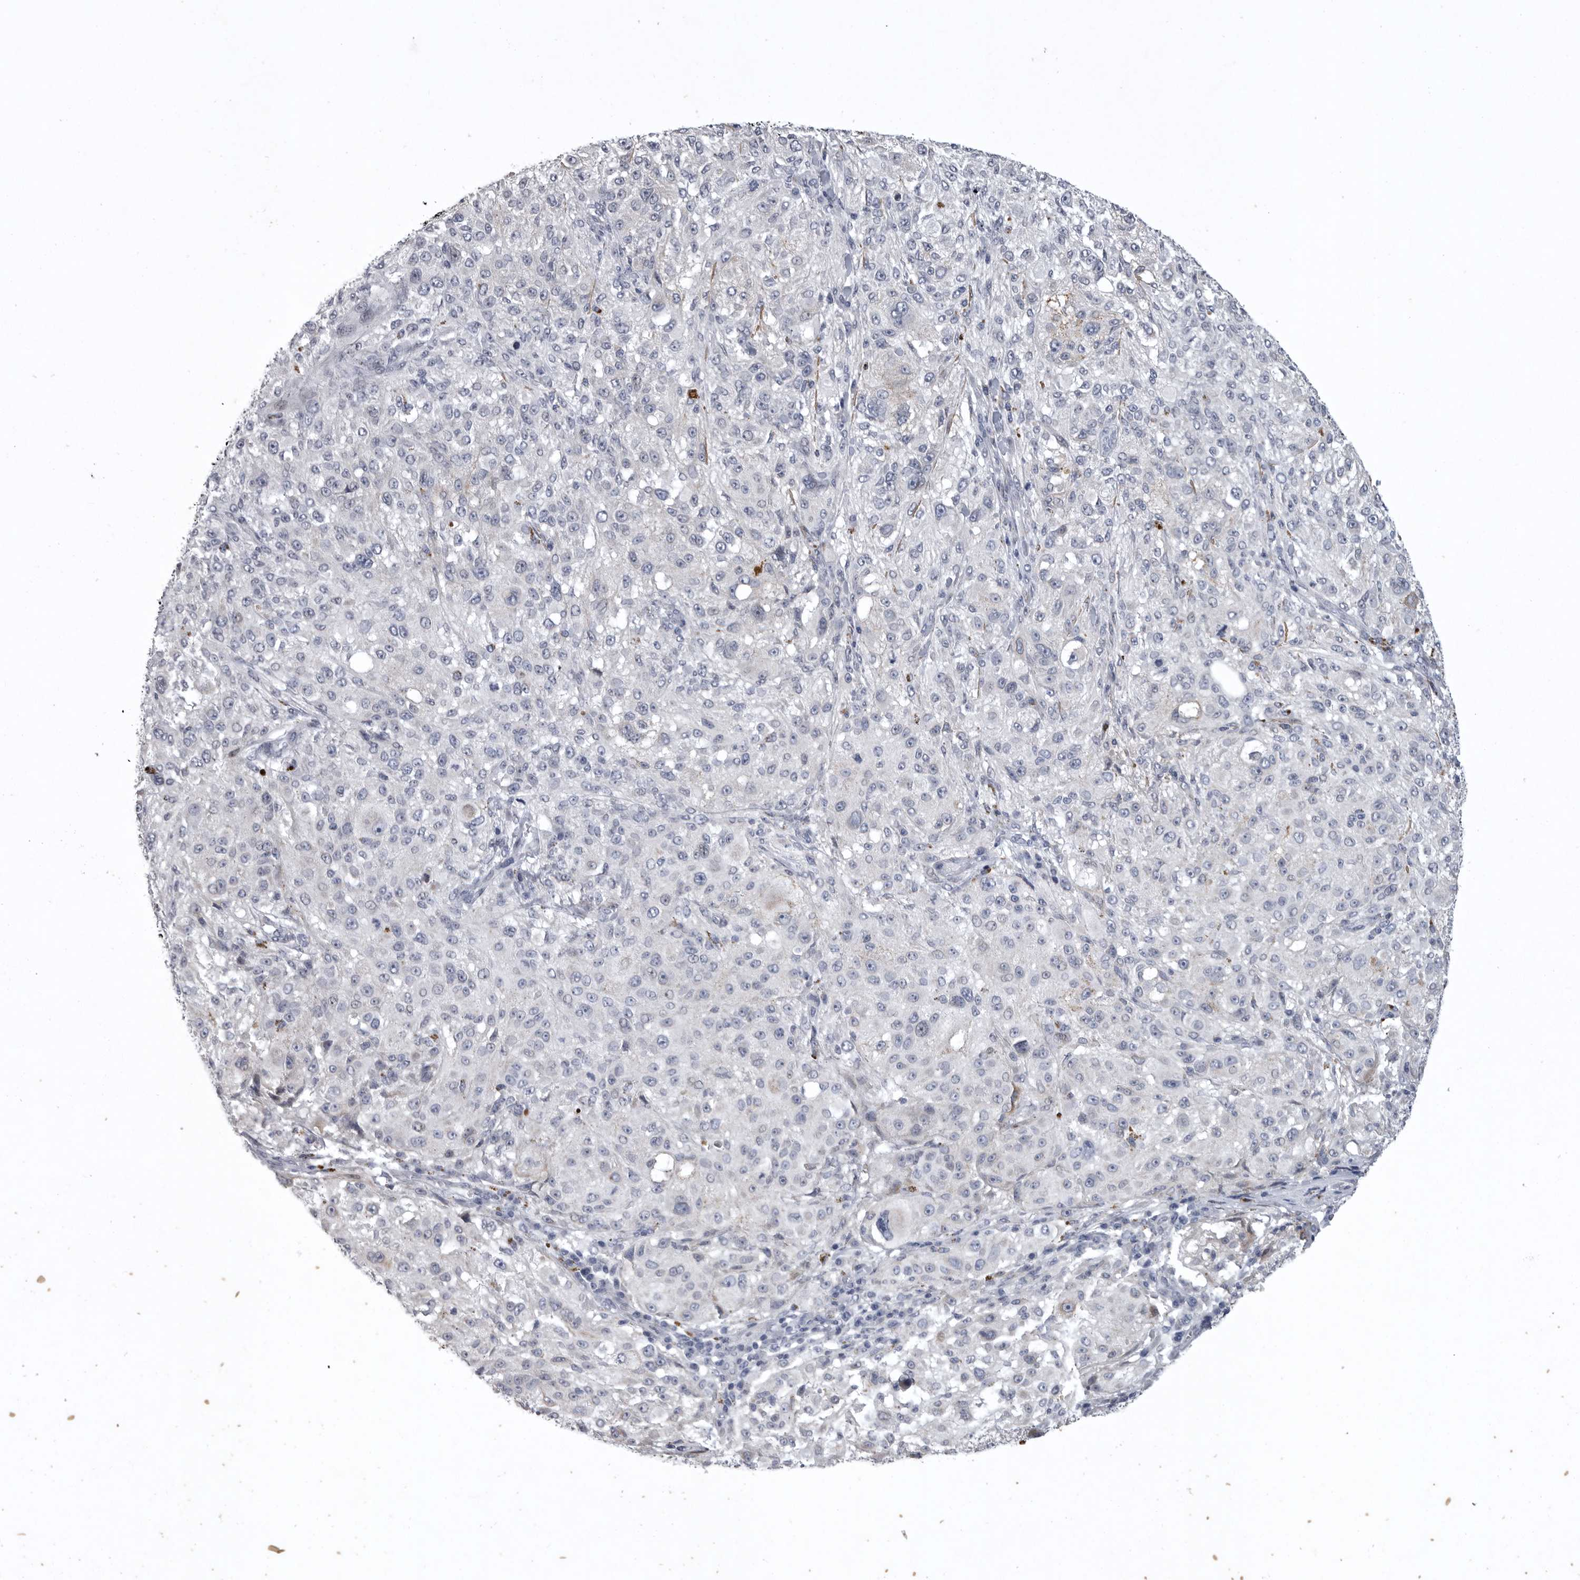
{"staining": {"intensity": "negative", "quantity": "none", "location": "none"}, "tissue": "melanoma", "cell_type": "Tumor cells", "image_type": "cancer", "snomed": [{"axis": "morphology", "description": "Necrosis, NOS"}, {"axis": "morphology", "description": "Malignant melanoma, NOS"}, {"axis": "topography", "description": "Skin"}], "caption": "Tumor cells show no significant expression in malignant melanoma. The staining was performed using DAB to visualize the protein expression in brown, while the nuclei were stained in blue with hematoxylin (Magnification: 20x).", "gene": "CRP", "patient": {"sex": "female", "age": 87}}